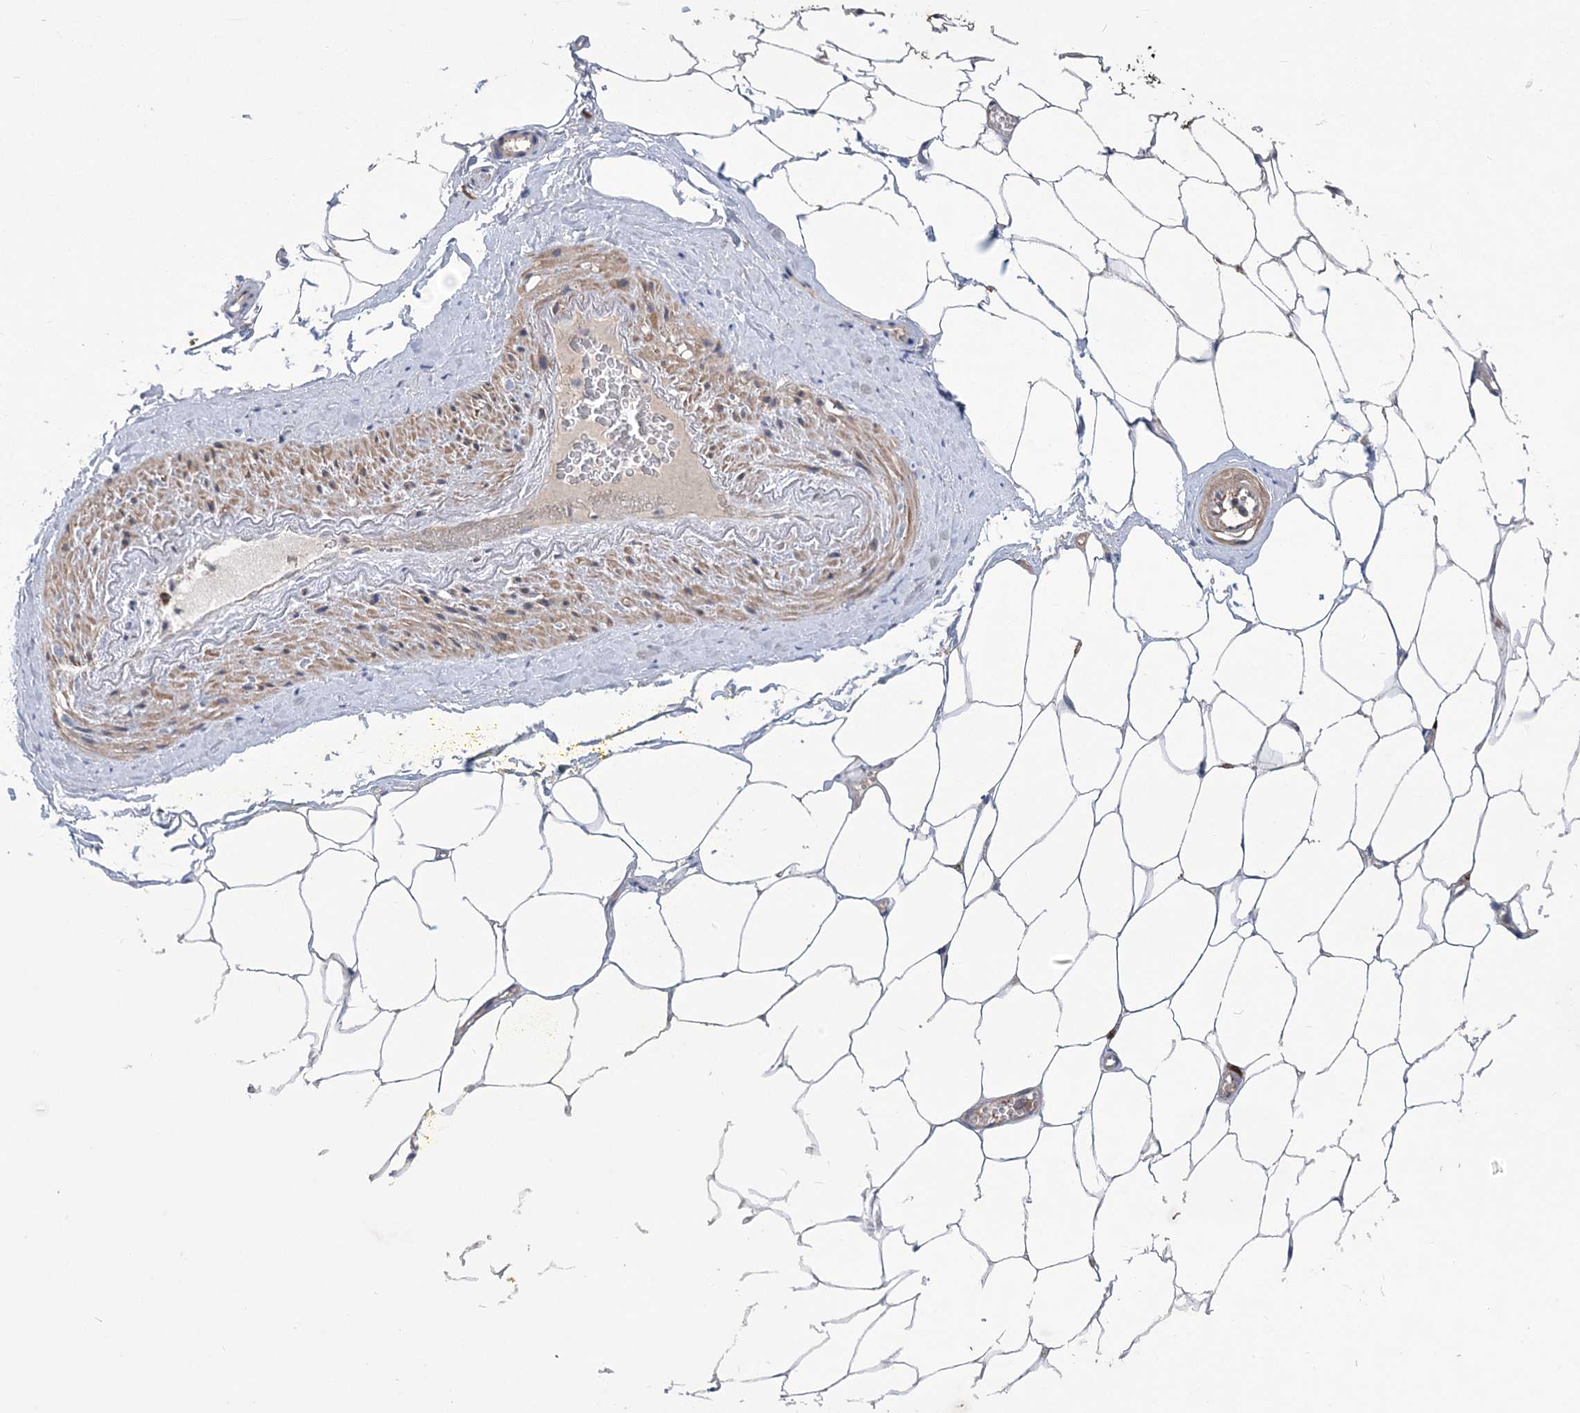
{"staining": {"intensity": "weak", "quantity": "<25%", "location": "cytoplasmic/membranous"}, "tissue": "adipose tissue", "cell_type": "Adipocytes", "image_type": "normal", "snomed": [{"axis": "morphology", "description": "Normal tissue, NOS"}, {"axis": "morphology", "description": "Adenocarcinoma, Low grade"}, {"axis": "topography", "description": "Prostate"}, {"axis": "topography", "description": "Peripheral nerve tissue"}], "caption": "Immunohistochemistry (IHC) histopathology image of unremarkable adipose tissue: human adipose tissue stained with DAB demonstrates no significant protein positivity in adipocytes. (Stains: DAB IHC with hematoxylin counter stain, Microscopy: brightfield microscopy at high magnification).", "gene": "MTRF1L", "patient": {"sex": "male", "age": 63}}